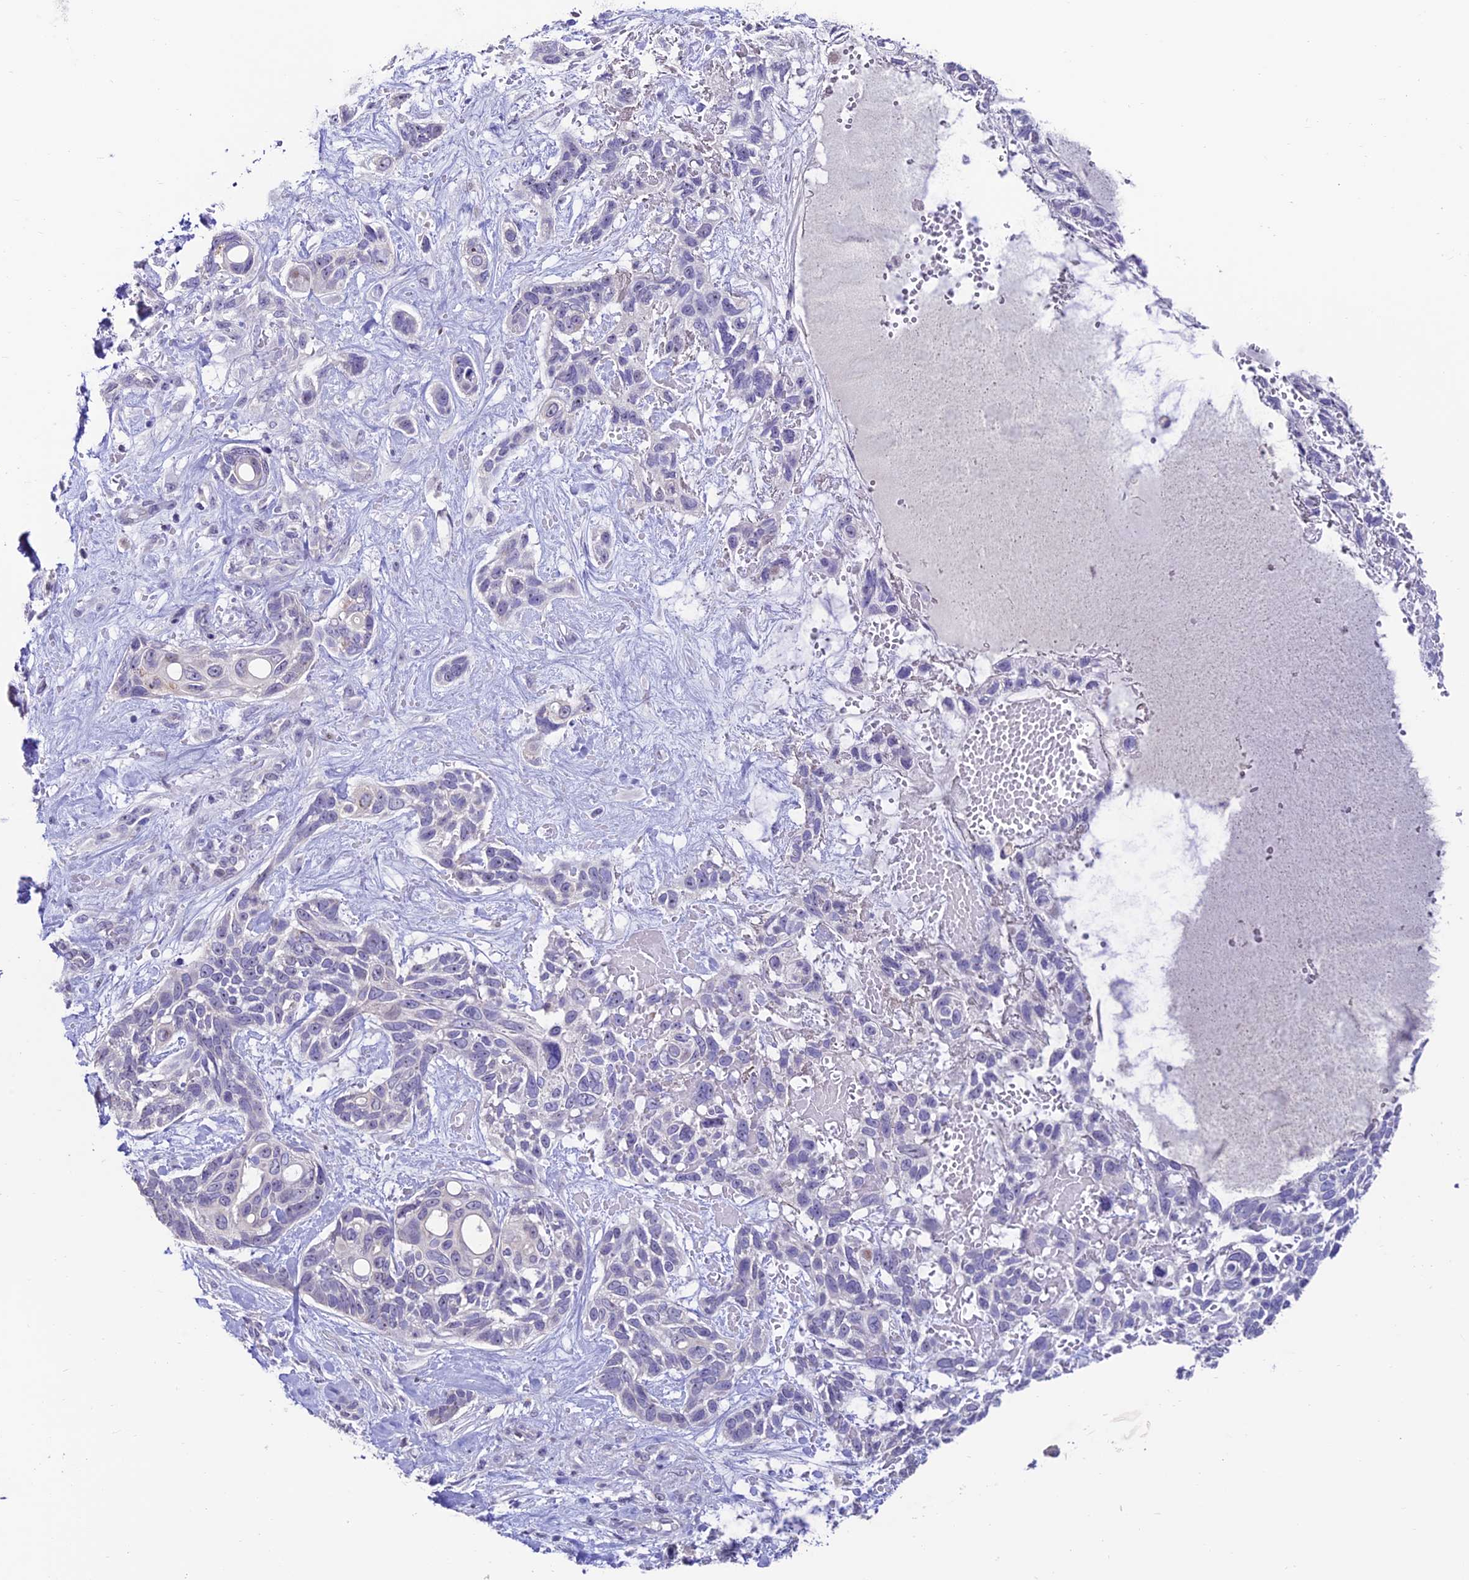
{"staining": {"intensity": "negative", "quantity": "none", "location": "none"}, "tissue": "skin cancer", "cell_type": "Tumor cells", "image_type": "cancer", "snomed": [{"axis": "morphology", "description": "Basal cell carcinoma"}, {"axis": "topography", "description": "Skin"}], "caption": "A high-resolution micrograph shows immunohistochemistry staining of skin cancer (basal cell carcinoma), which displays no significant staining in tumor cells.", "gene": "SLC10A1", "patient": {"sex": "male", "age": 88}}